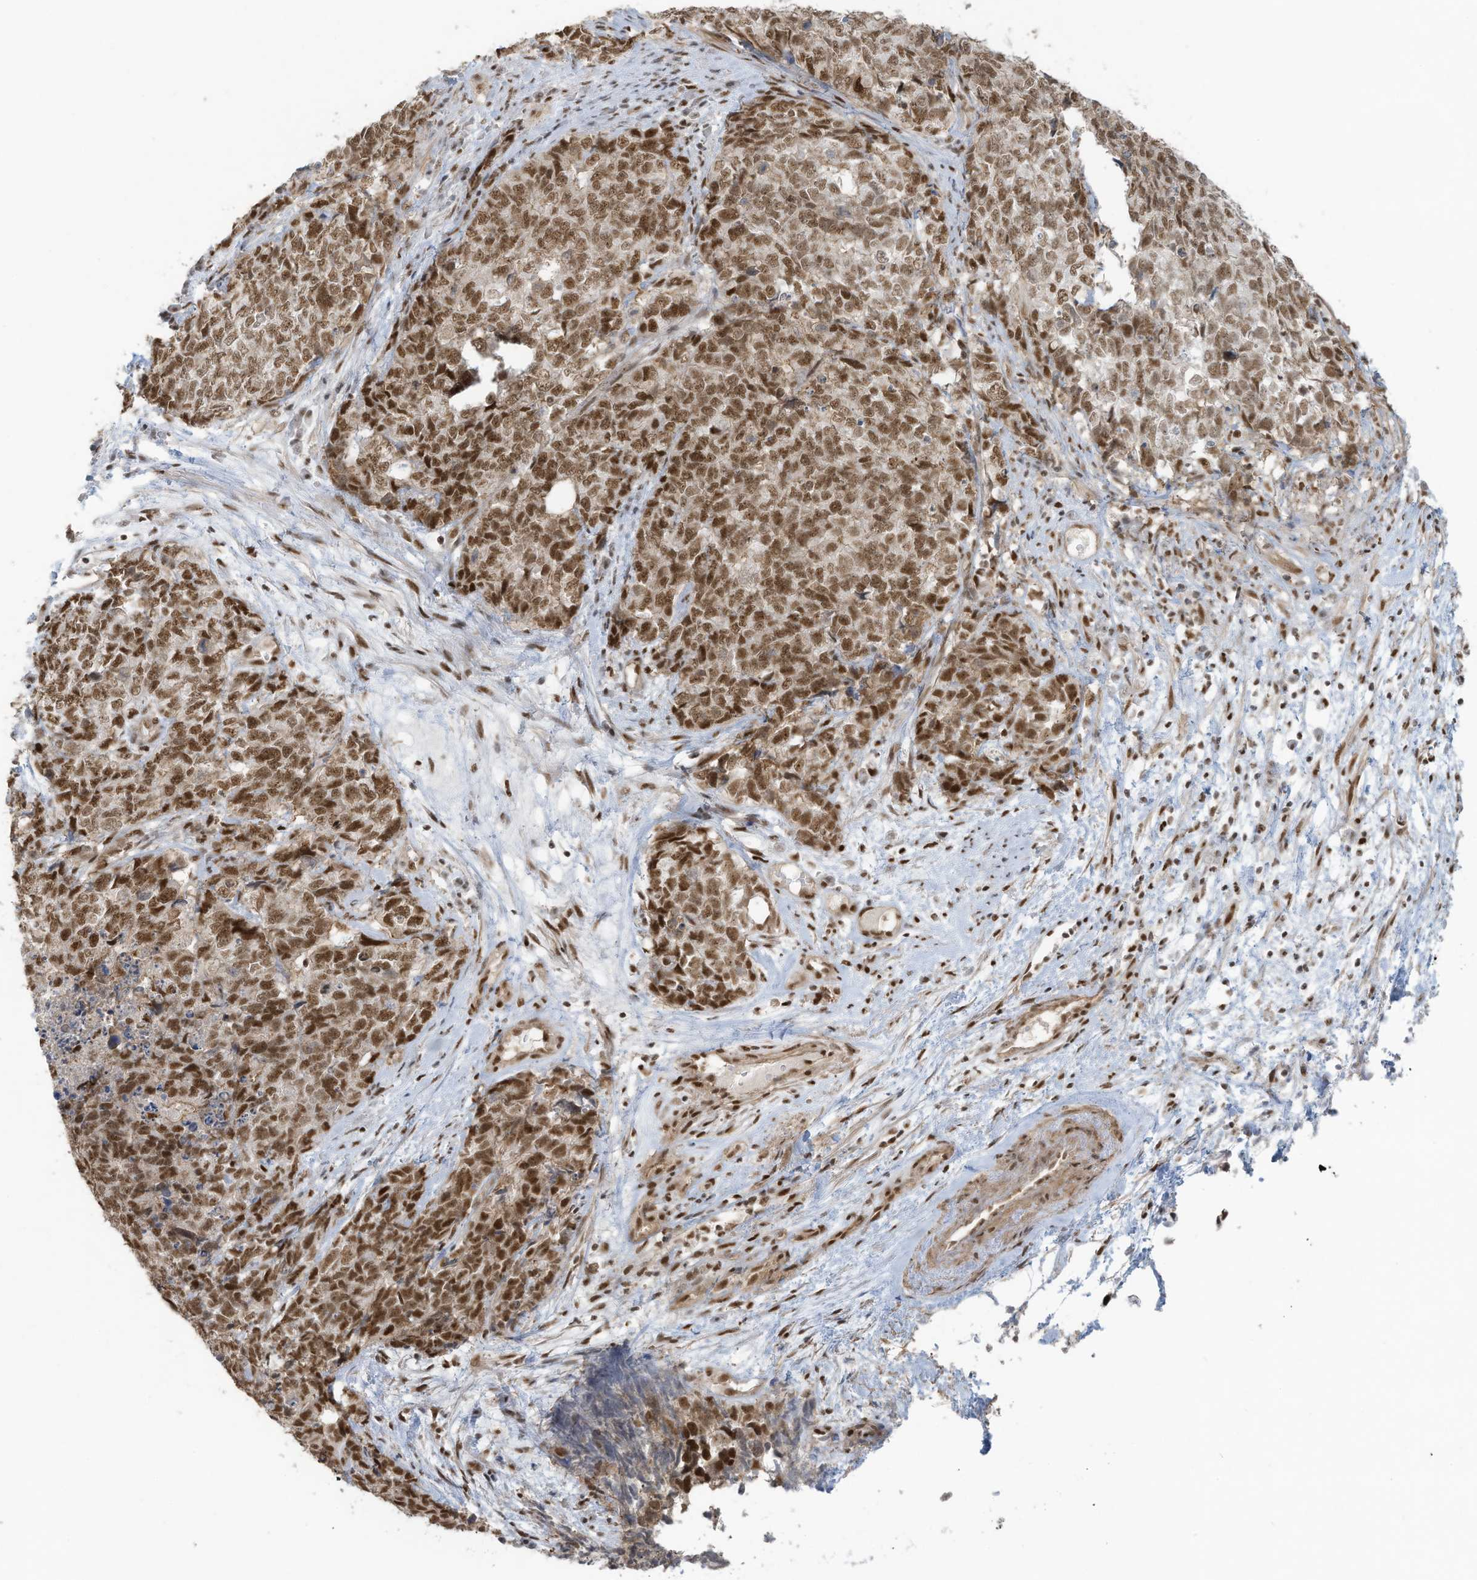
{"staining": {"intensity": "strong", "quantity": ">75%", "location": "nuclear"}, "tissue": "cervical cancer", "cell_type": "Tumor cells", "image_type": "cancer", "snomed": [{"axis": "morphology", "description": "Squamous cell carcinoma, NOS"}, {"axis": "topography", "description": "Cervix"}], "caption": "Cervical cancer (squamous cell carcinoma) stained with a brown dye demonstrates strong nuclear positive expression in about >75% of tumor cells.", "gene": "DBR1", "patient": {"sex": "female", "age": 63}}